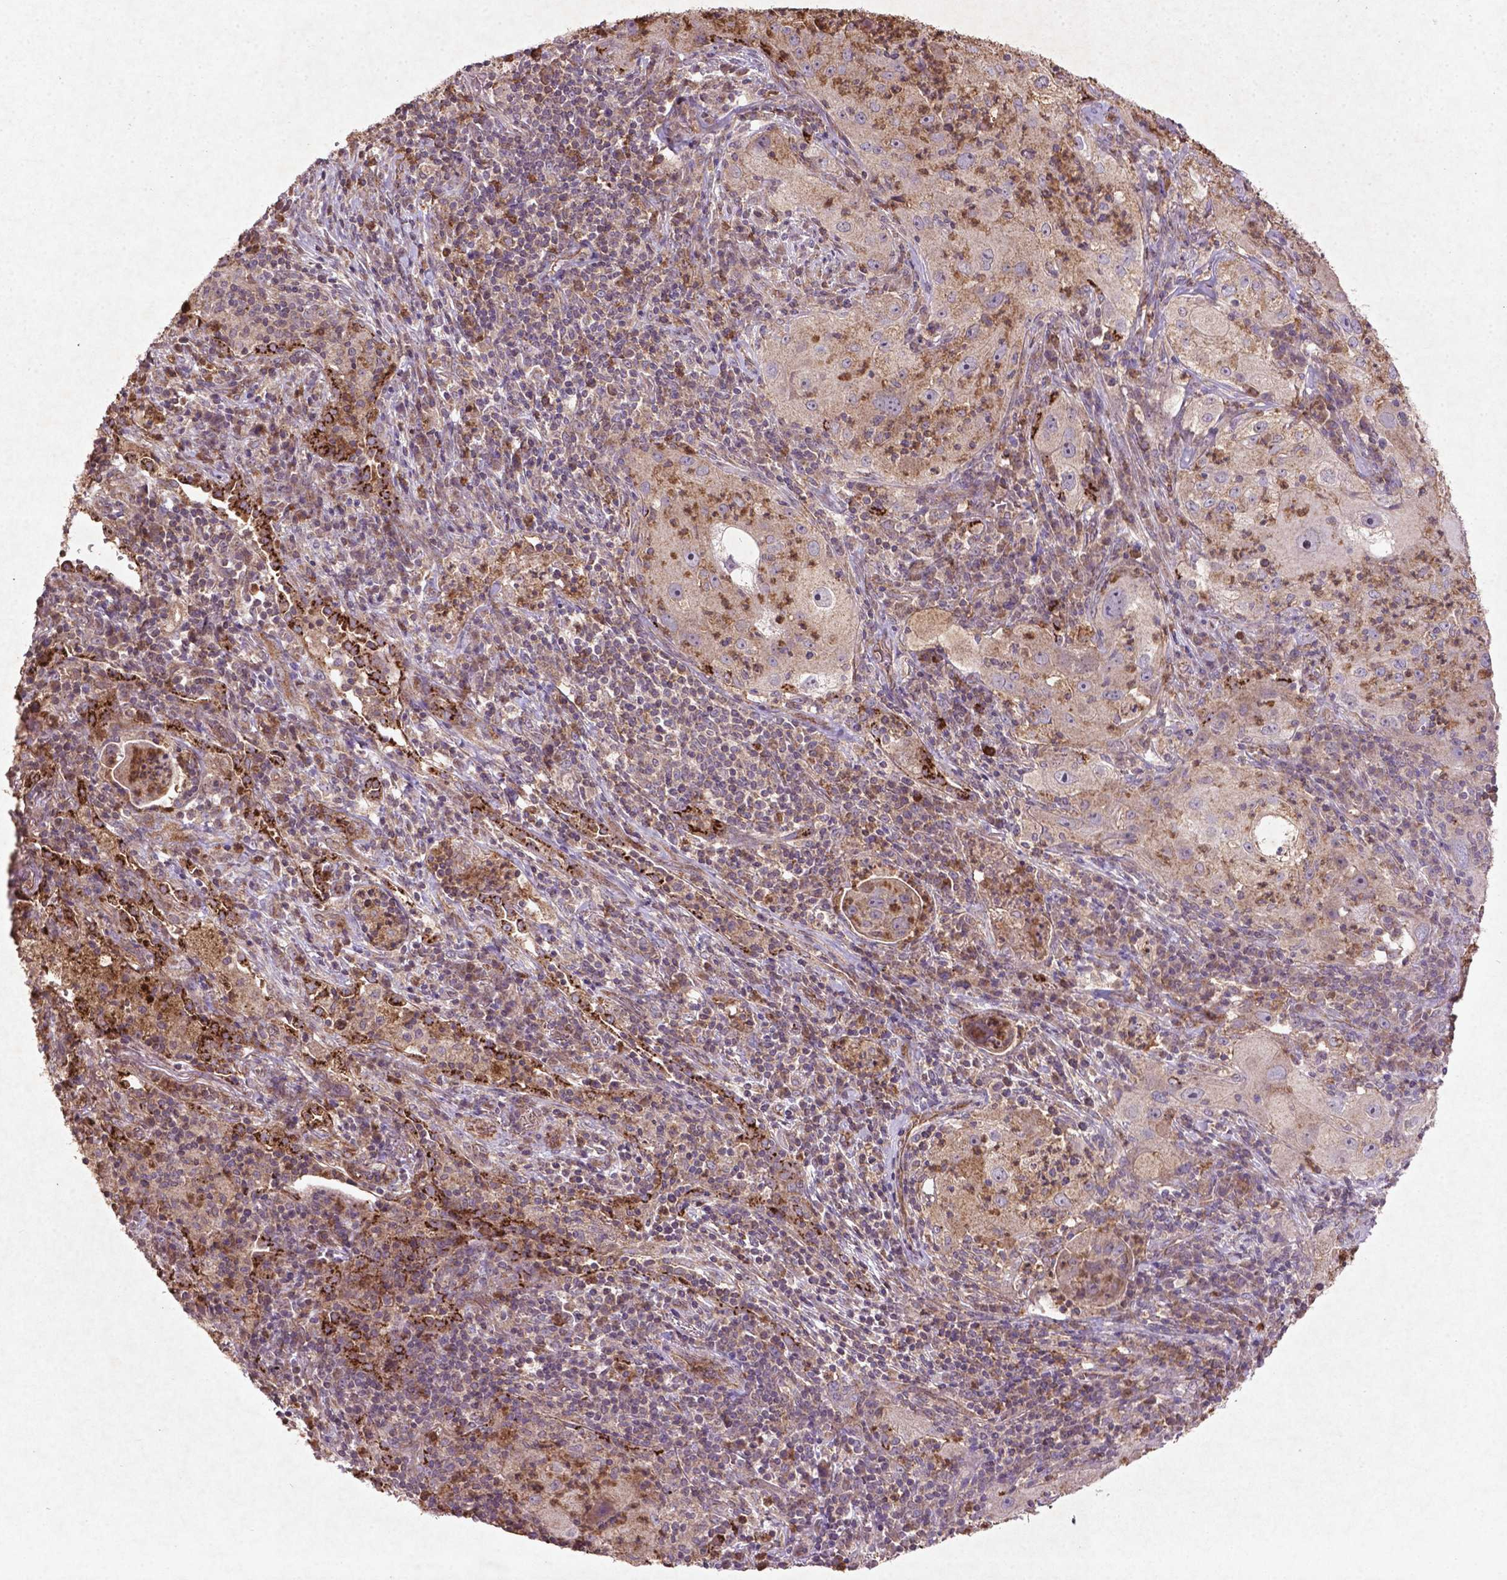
{"staining": {"intensity": "strong", "quantity": "25%-75%", "location": "cytoplasmic/membranous"}, "tissue": "lung cancer", "cell_type": "Tumor cells", "image_type": "cancer", "snomed": [{"axis": "morphology", "description": "Squamous cell carcinoma, NOS"}, {"axis": "topography", "description": "Lung"}], "caption": "Immunohistochemical staining of human lung cancer (squamous cell carcinoma) demonstrates strong cytoplasmic/membranous protein staining in about 25%-75% of tumor cells.", "gene": "MTOR", "patient": {"sex": "female", "age": 59}}